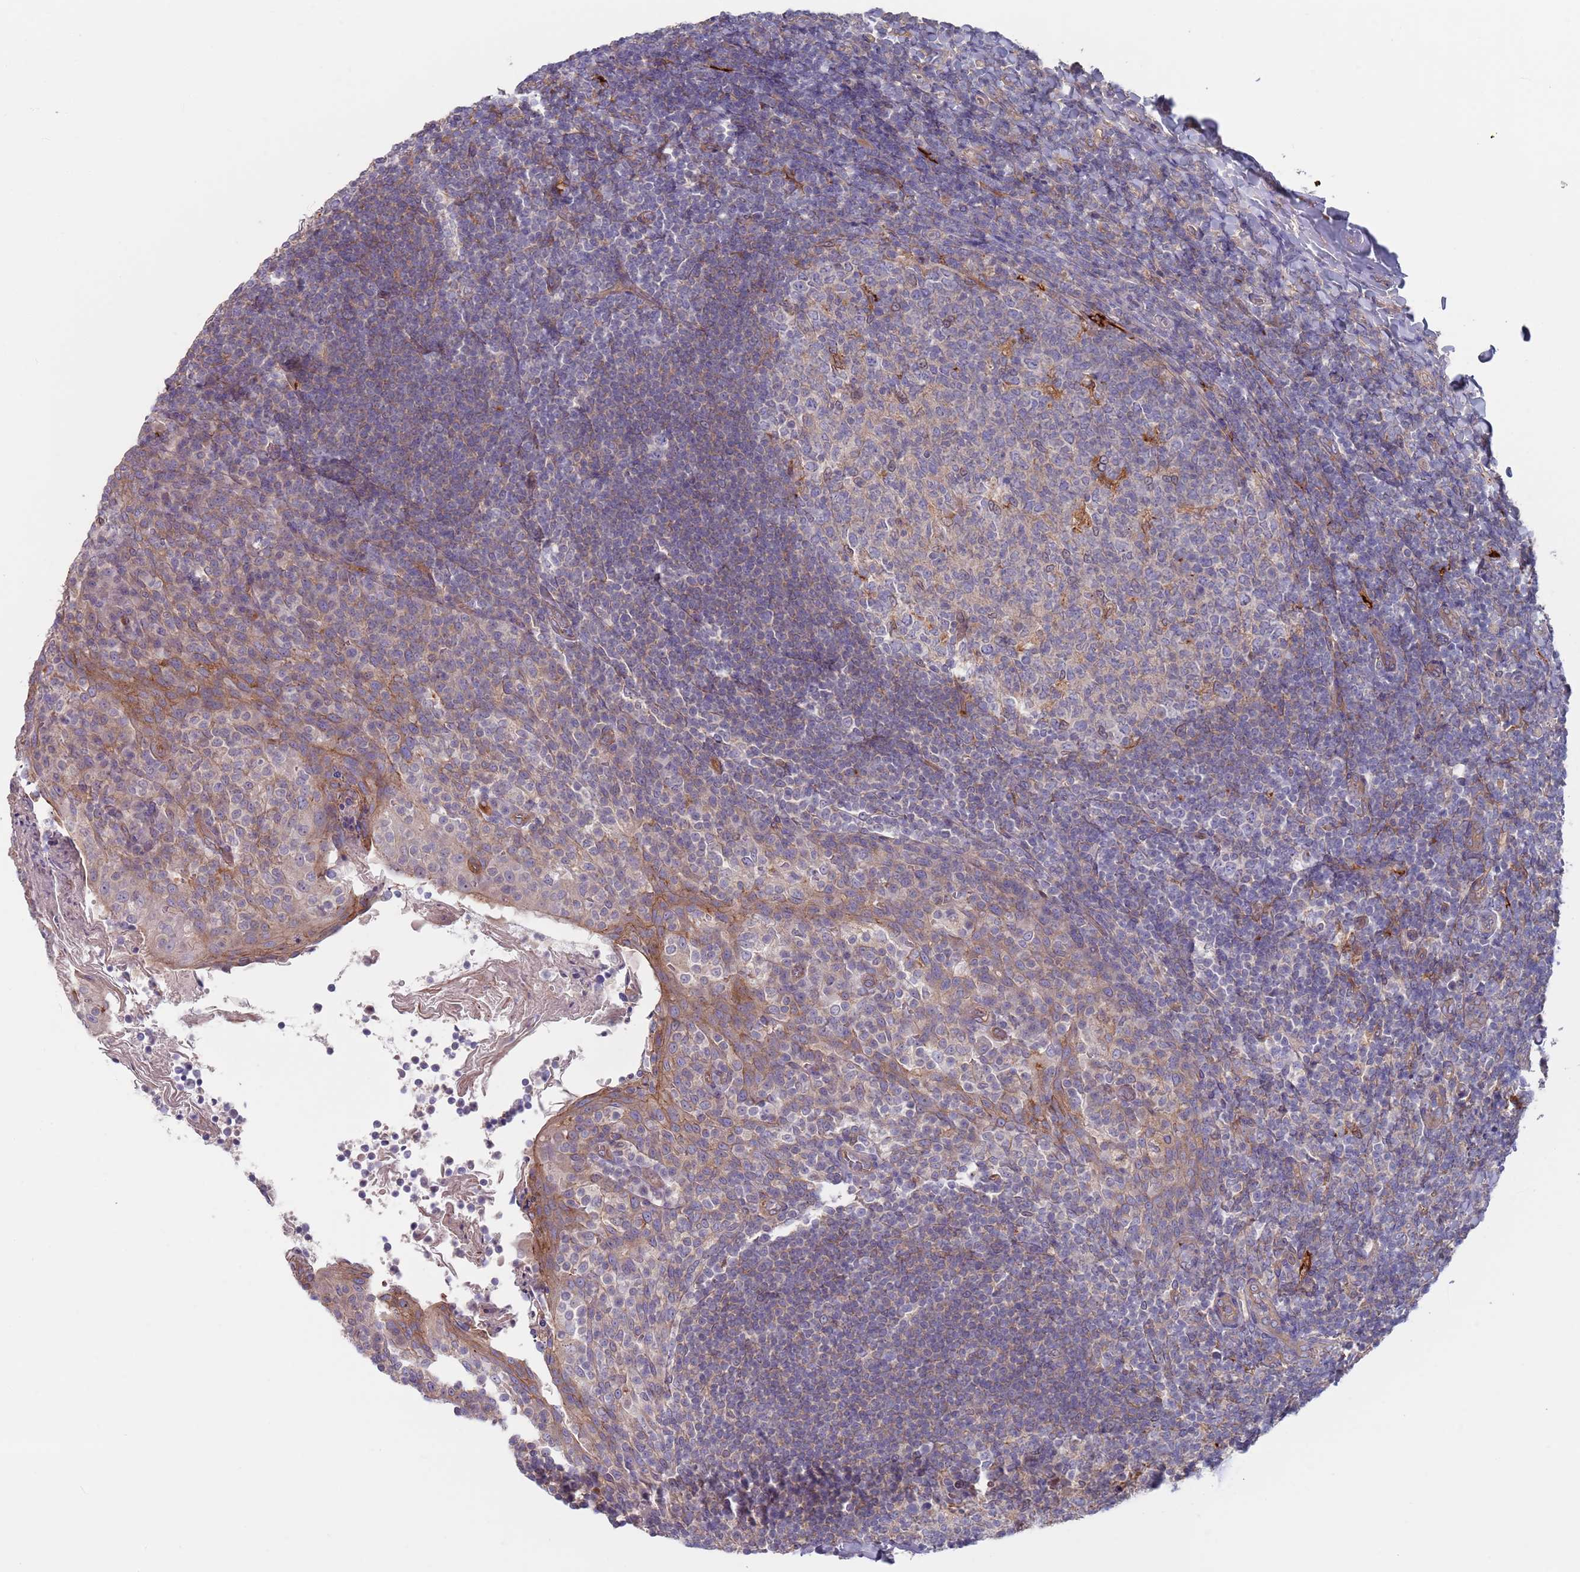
{"staining": {"intensity": "weak", "quantity": "<25%", "location": "cytoplasmic/membranous"}, "tissue": "tonsil", "cell_type": "Germinal center cells", "image_type": "normal", "snomed": [{"axis": "morphology", "description": "Normal tissue, NOS"}, {"axis": "topography", "description": "Tonsil"}], "caption": "Germinal center cells are negative for protein expression in benign human tonsil.", "gene": "APPL2", "patient": {"sex": "female", "age": 10}}